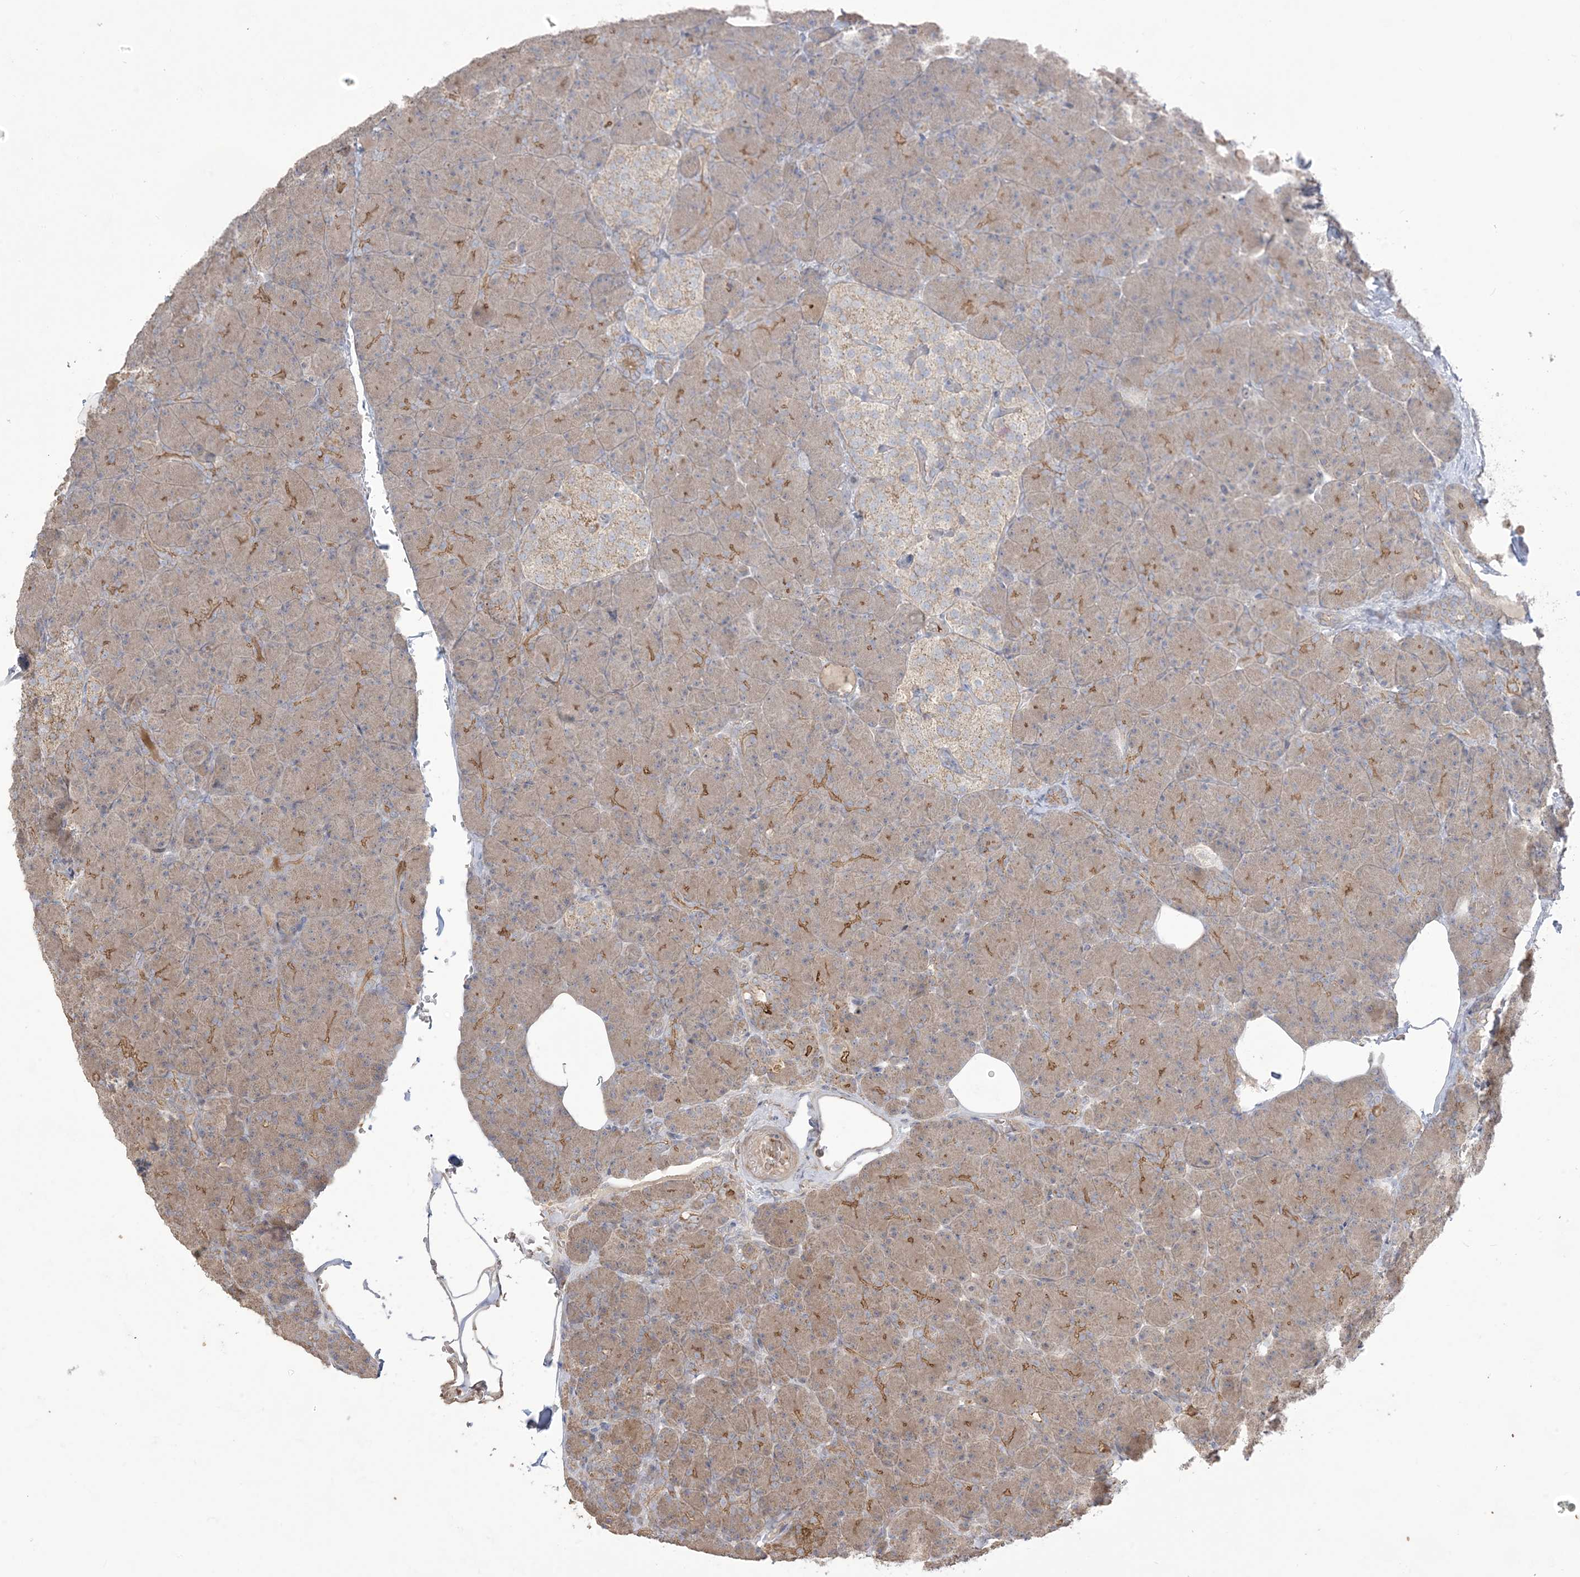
{"staining": {"intensity": "moderate", "quantity": "25%-75%", "location": "cytoplasmic/membranous"}, "tissue": "pancreas", "cell_type": "Exocrine glandular cells", "image_type": "normal", "snomed": [{"axis": "morphology", "description": "Normal tissue, NOS"}, {"axis": "topography", "description": "Pancreas"}], "caption": "Immunohistochemical staining of unremarkable human pancreas shows medium levels of moderate cytoplasmic/membranous expression in approximately 25%-75% of exocrine glandular cells. The staining was performed using DAB, with brown indicating positive protein expression. Nuclei are stained blue with hematoxylin.", "gene": "KLHL18", "patient": {"sex": "female", "age": 43}}